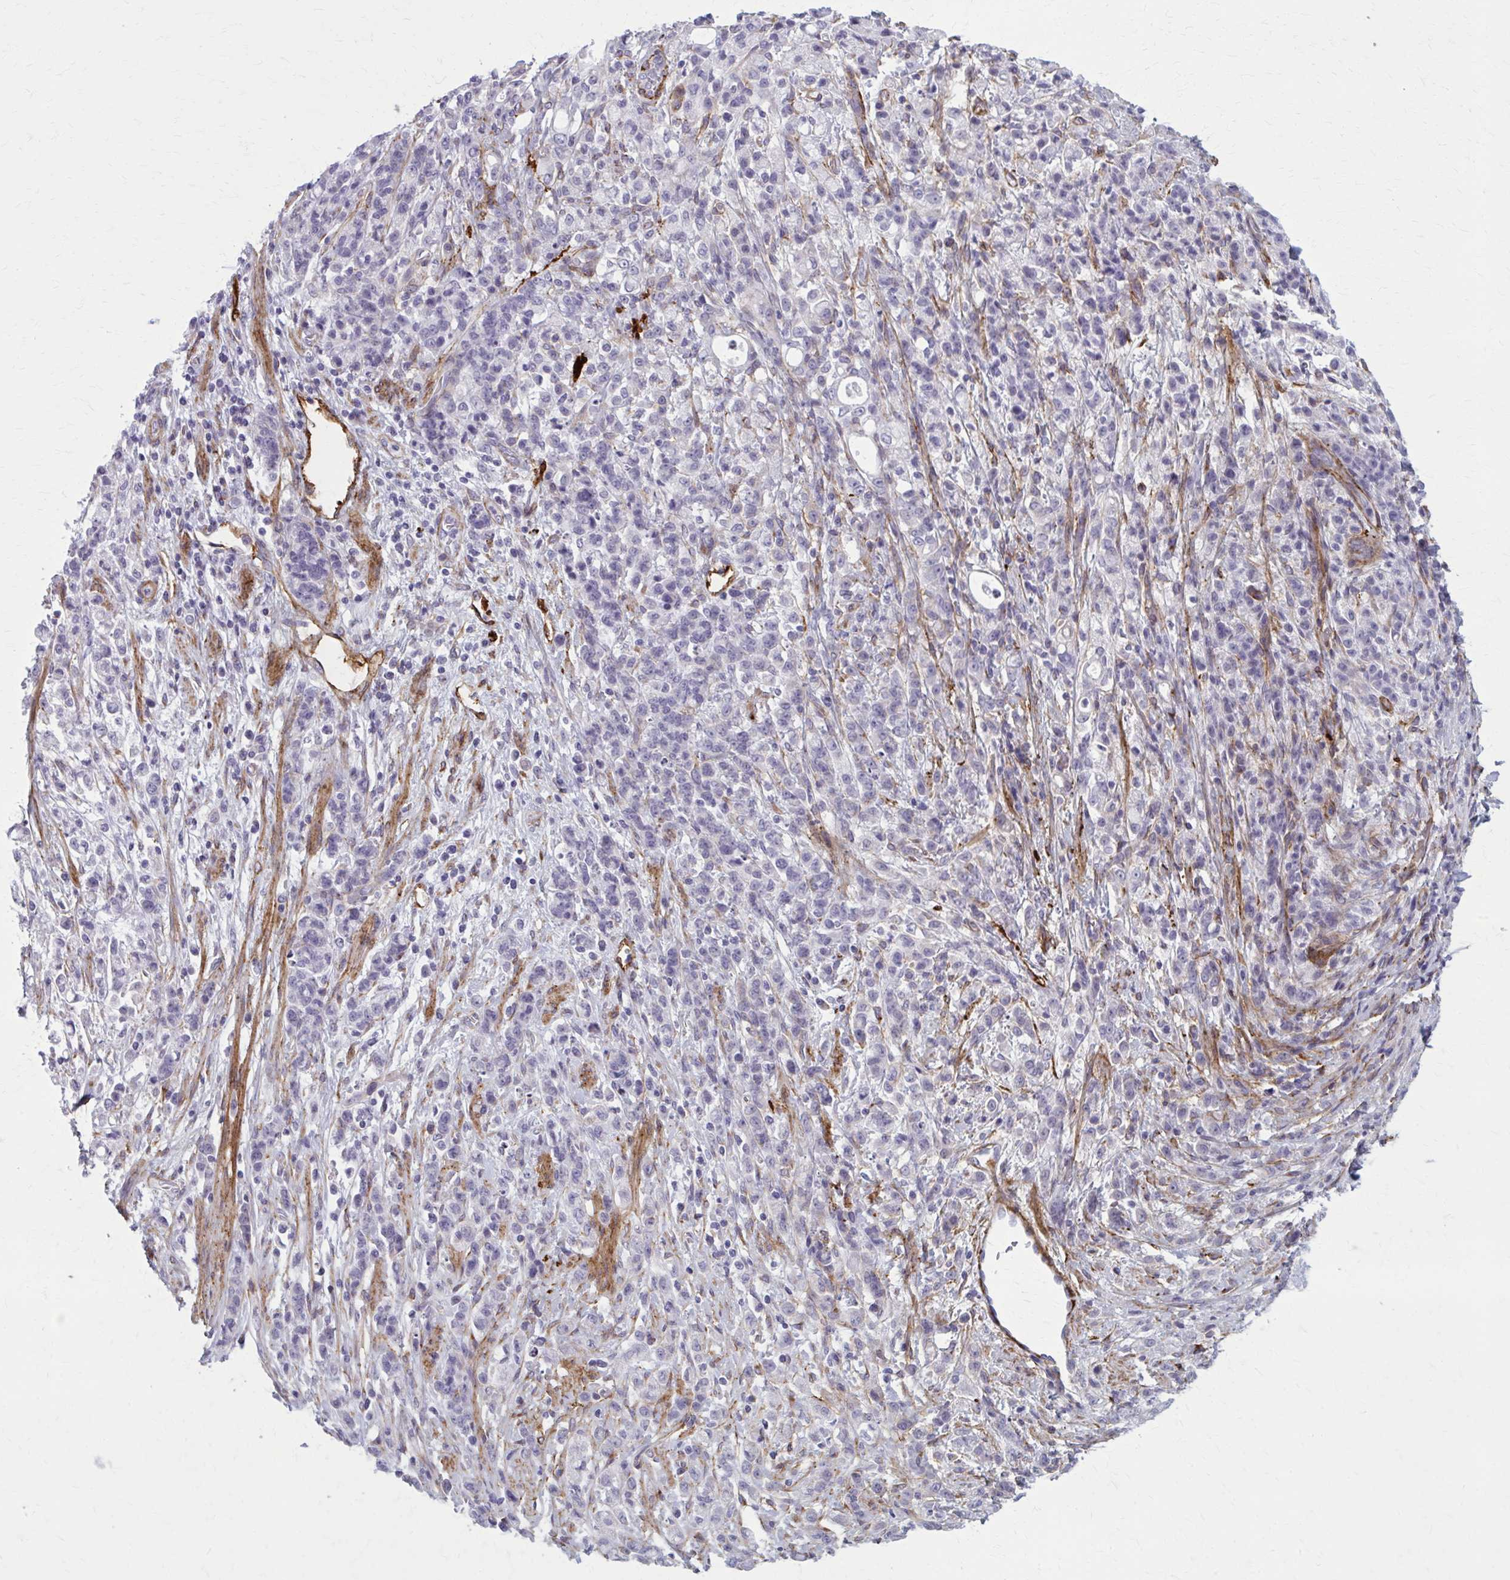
{"staining": {"intensity": "negative", "quantity": "none", "location": "none"}, "tissue": "stomach cancer", "cell_type": "Tumor cells", "image_type": "cancer", "snomed": [{"axis": "morphology", "description": "Adenocarcinoma, NOS"}, {"axis": "topography", "description": "Stomach"}], "caption": "This image is of adenocarcinoma (stomach) stained with IHC to label a protein in brown with the nuclei are counter-stained blue. There is no positivity in tumor cells.", "gene": "AKAP12", "patient": {"sex": "female", "age": 60}}